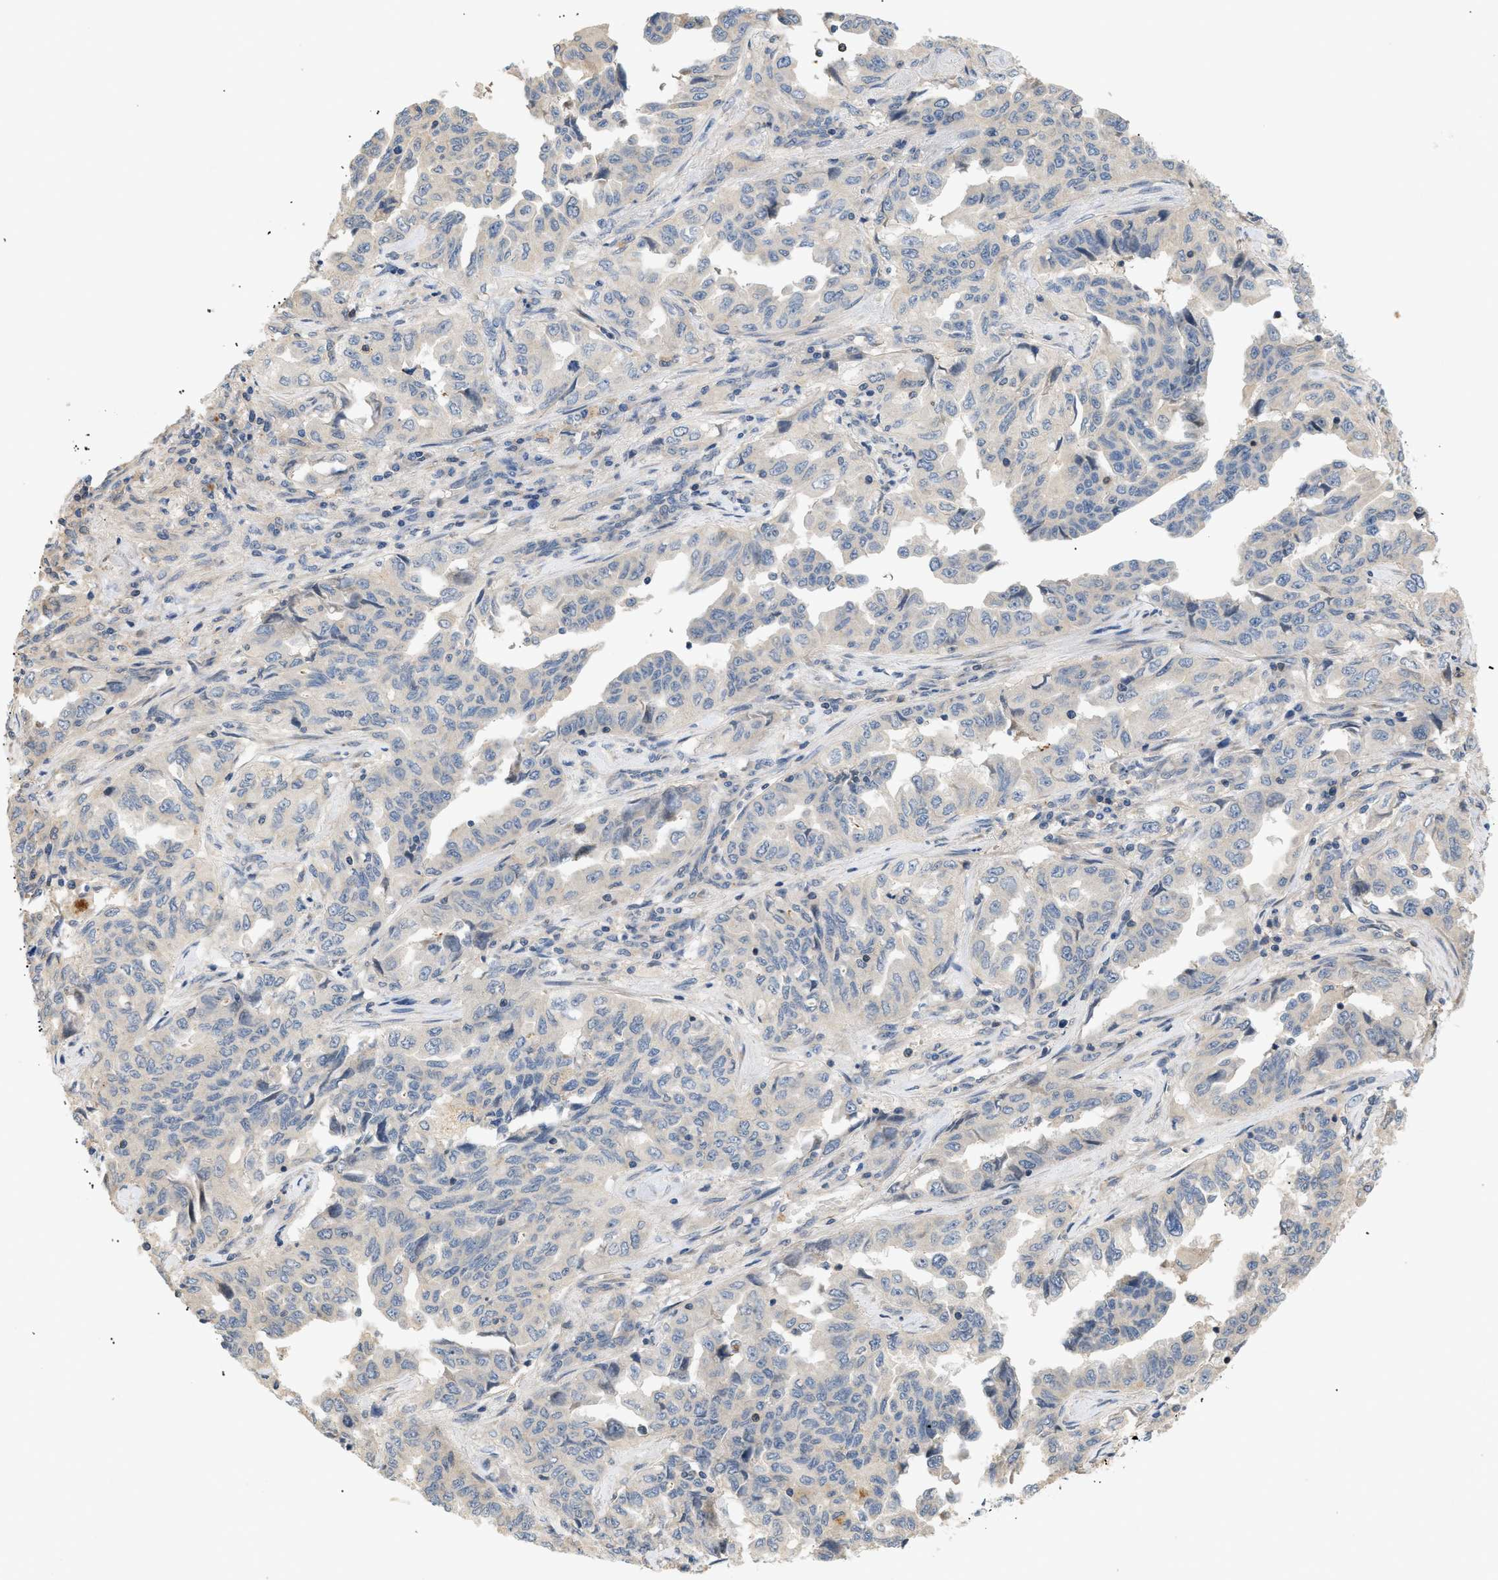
{"staining": {"intensity": "negative", "quantity": "none", "location": "none"}, "tissue": "lung cancer", "cell_type": "Tumor cells", "image_type": "cancer", "snomed": [{"axis": "morphology", "description": "Adenocarcinoma, NOS"}, {"axis": "topography", "description": "Lung"}], "caption": "Tumor cells show no significant protein staining in lung adenocarcinoma.", "gene": "FARS2", "patient": {"sex": "female", "age": 51}}